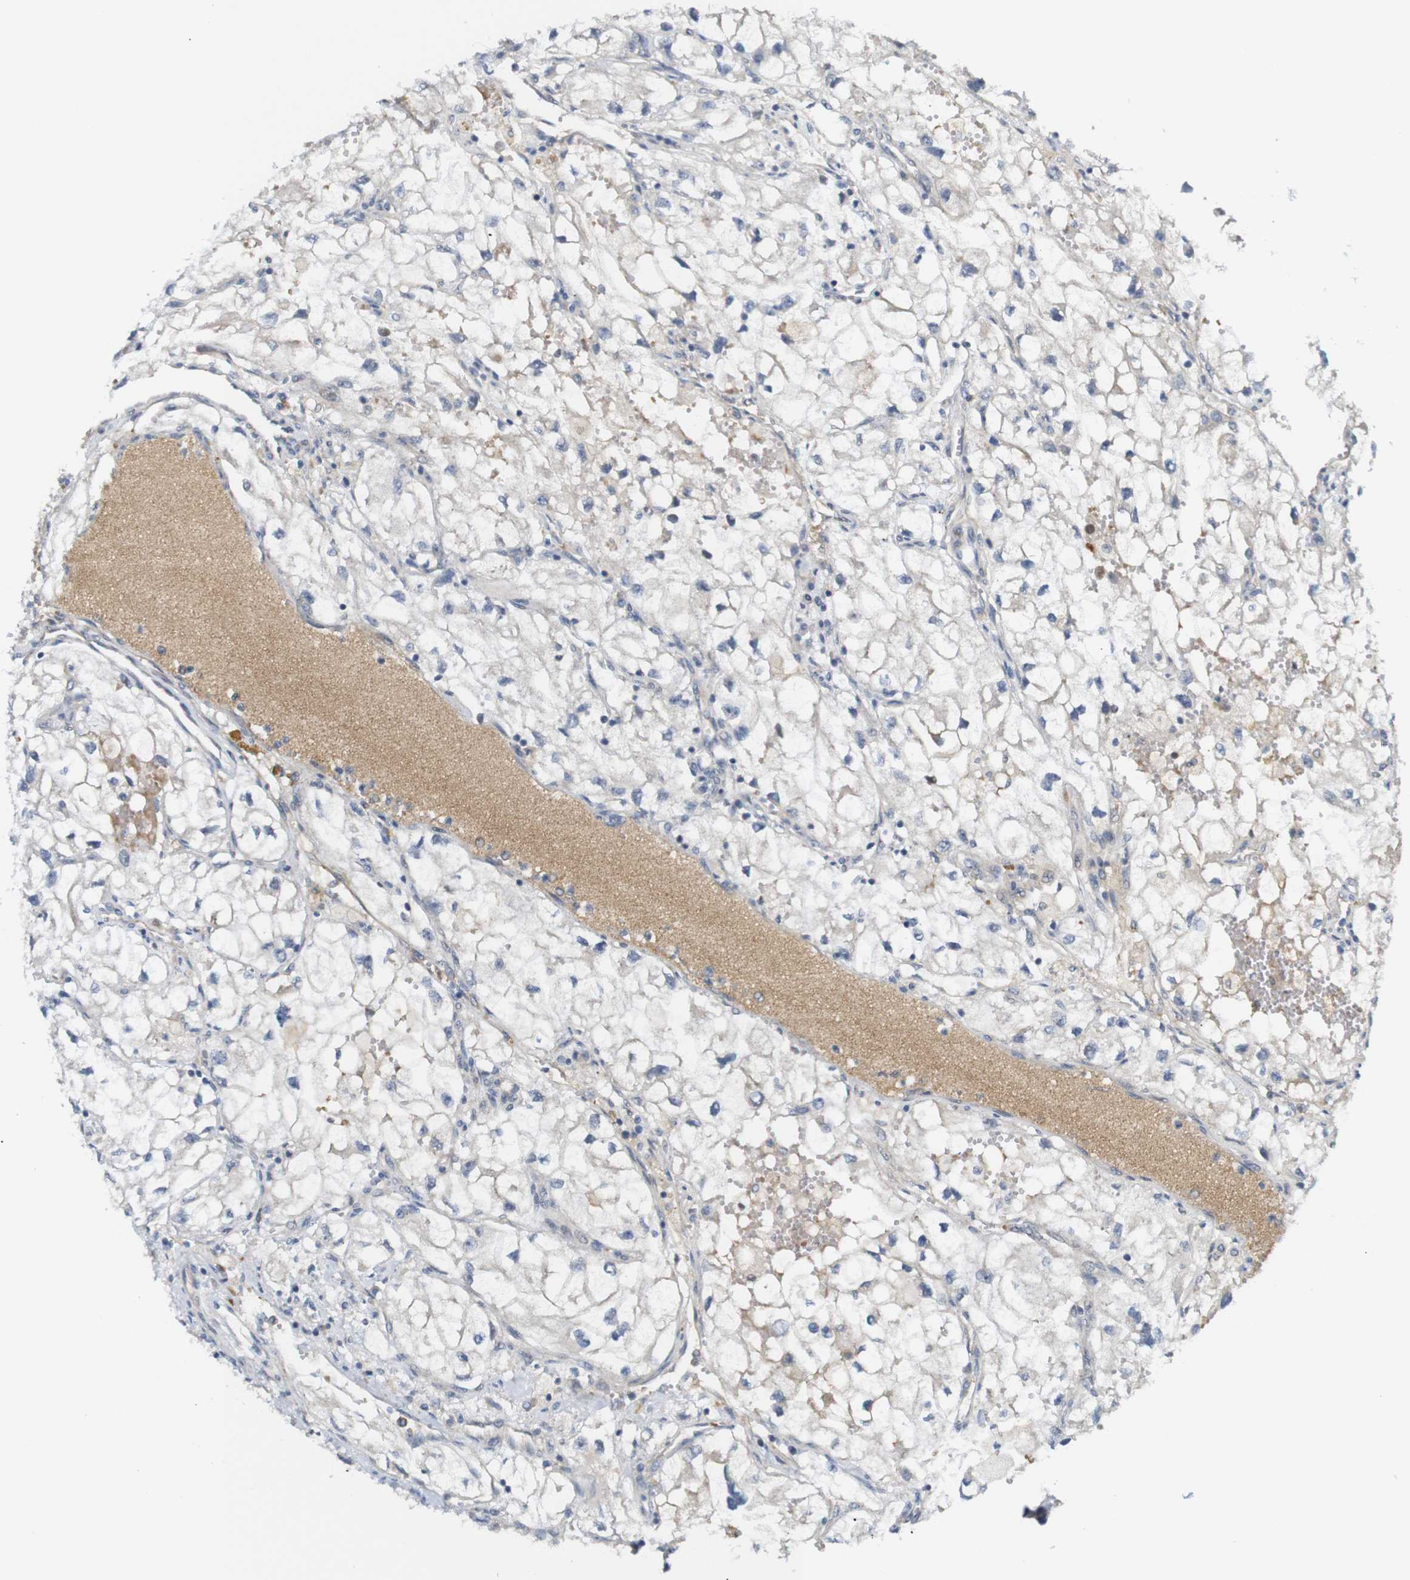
{"staining": {"intensity": "negative", "quantity": "none", "location": "none"}, "tissue": "renal cancer", "cell_type": "Tumor cells", "image_type": "cancer", "snomed": [{"axis": "morphology", "description": "Adenocarcinoma, NOS"}, {"axis": "topography", "description": "Kidney"}], "caption": "The image demonstrates no staining of tumor cells in renal cancer (adenocarcinoma).", "gene": "RPTOR", "patient": {"sex": "female", "age": 70}}